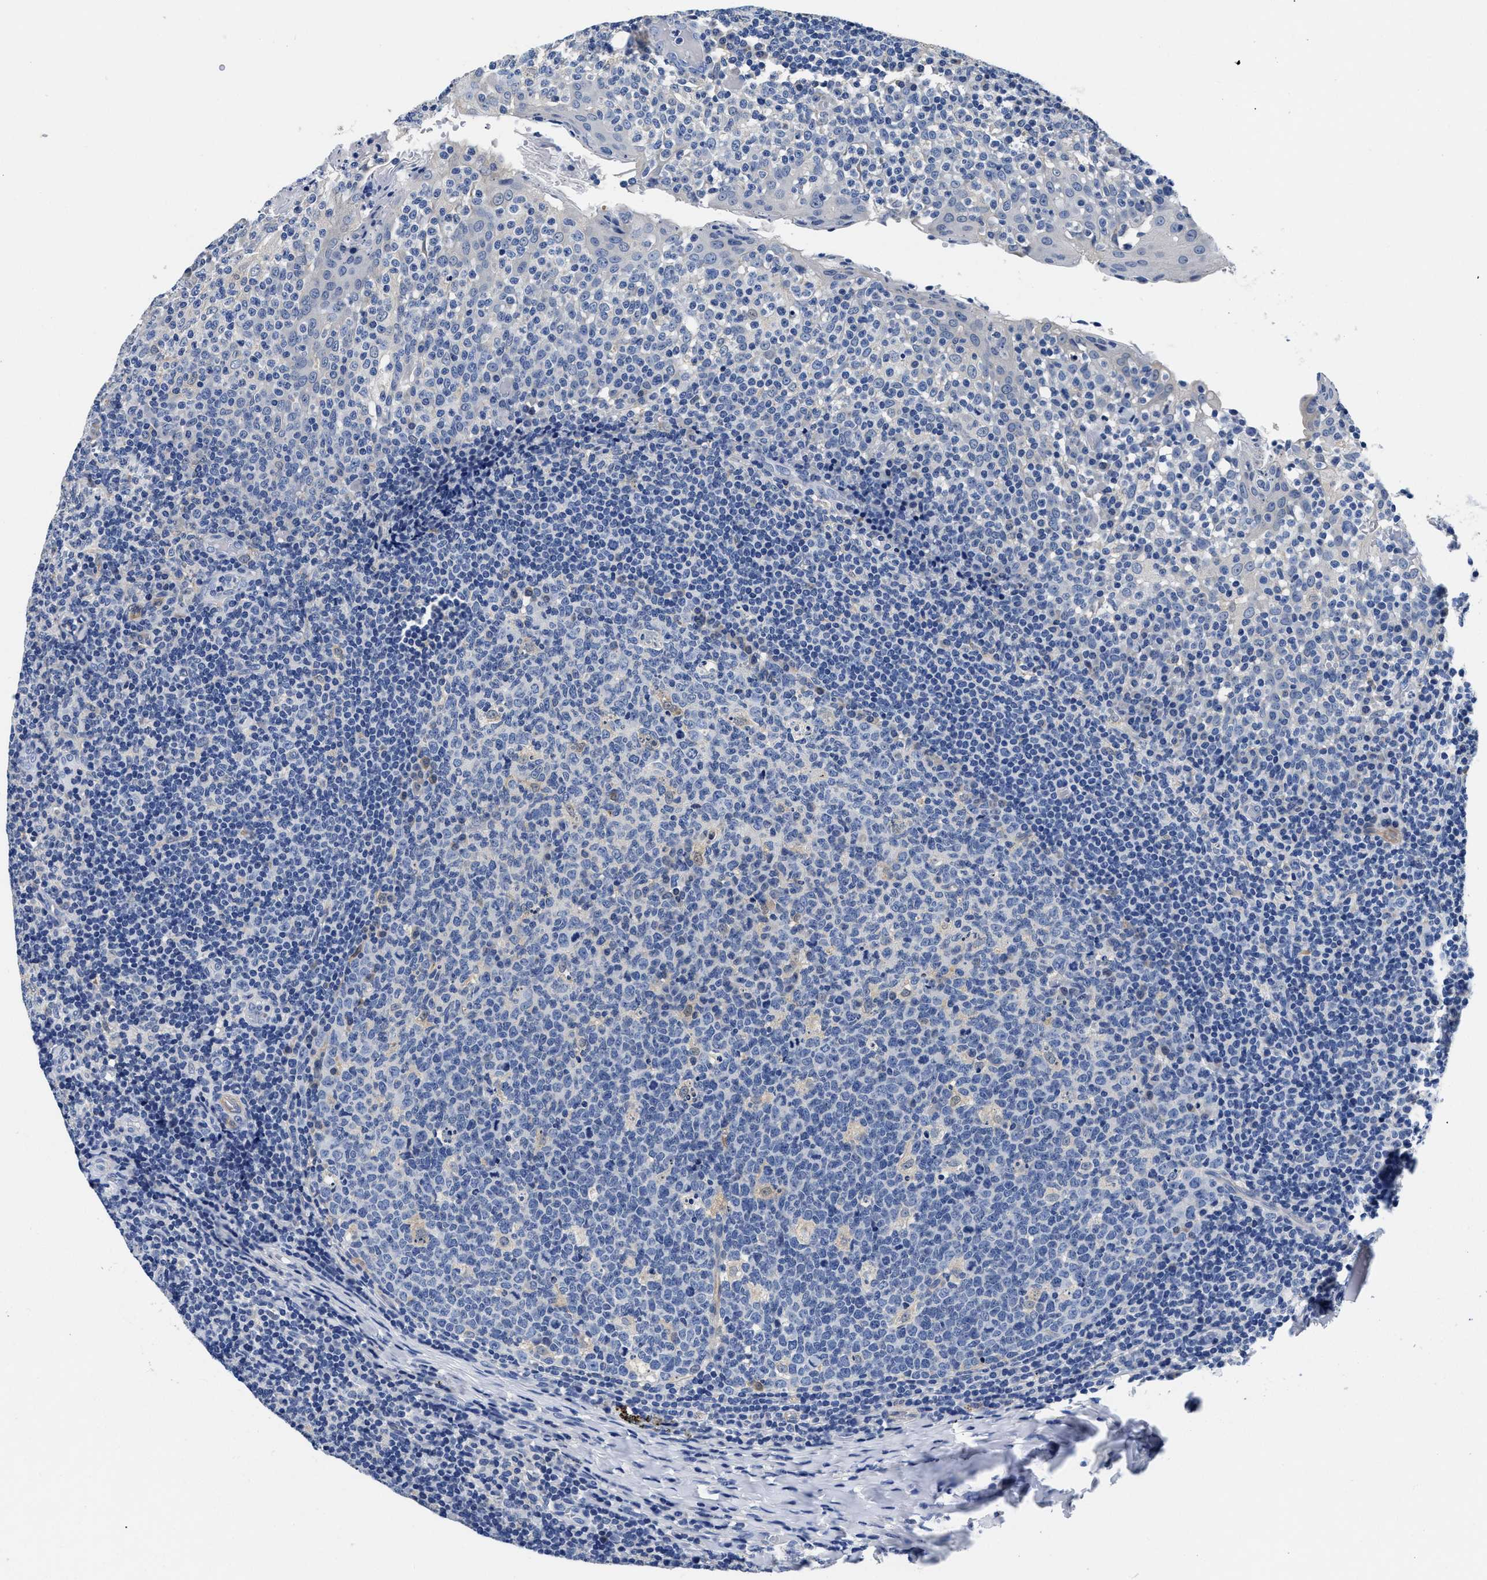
{"staining": {"intensity": "negative", "quantity": "none", "location": "none"}, "tissue": "tonsil", "cell_type": "Germinal center cells", "image_type": "normal", "snomed": [{"axis": "morphology", "description": "Normal tissue, NOS"}, {"axis": "topography", "description": "Tonsil"}], "caption": "Immunohistochemical staining of benign tonsil demonstrates no significant expression in germinal center cells.", "gene": "SLC35F1", "patient": {"sex": "female", "age": 19}}